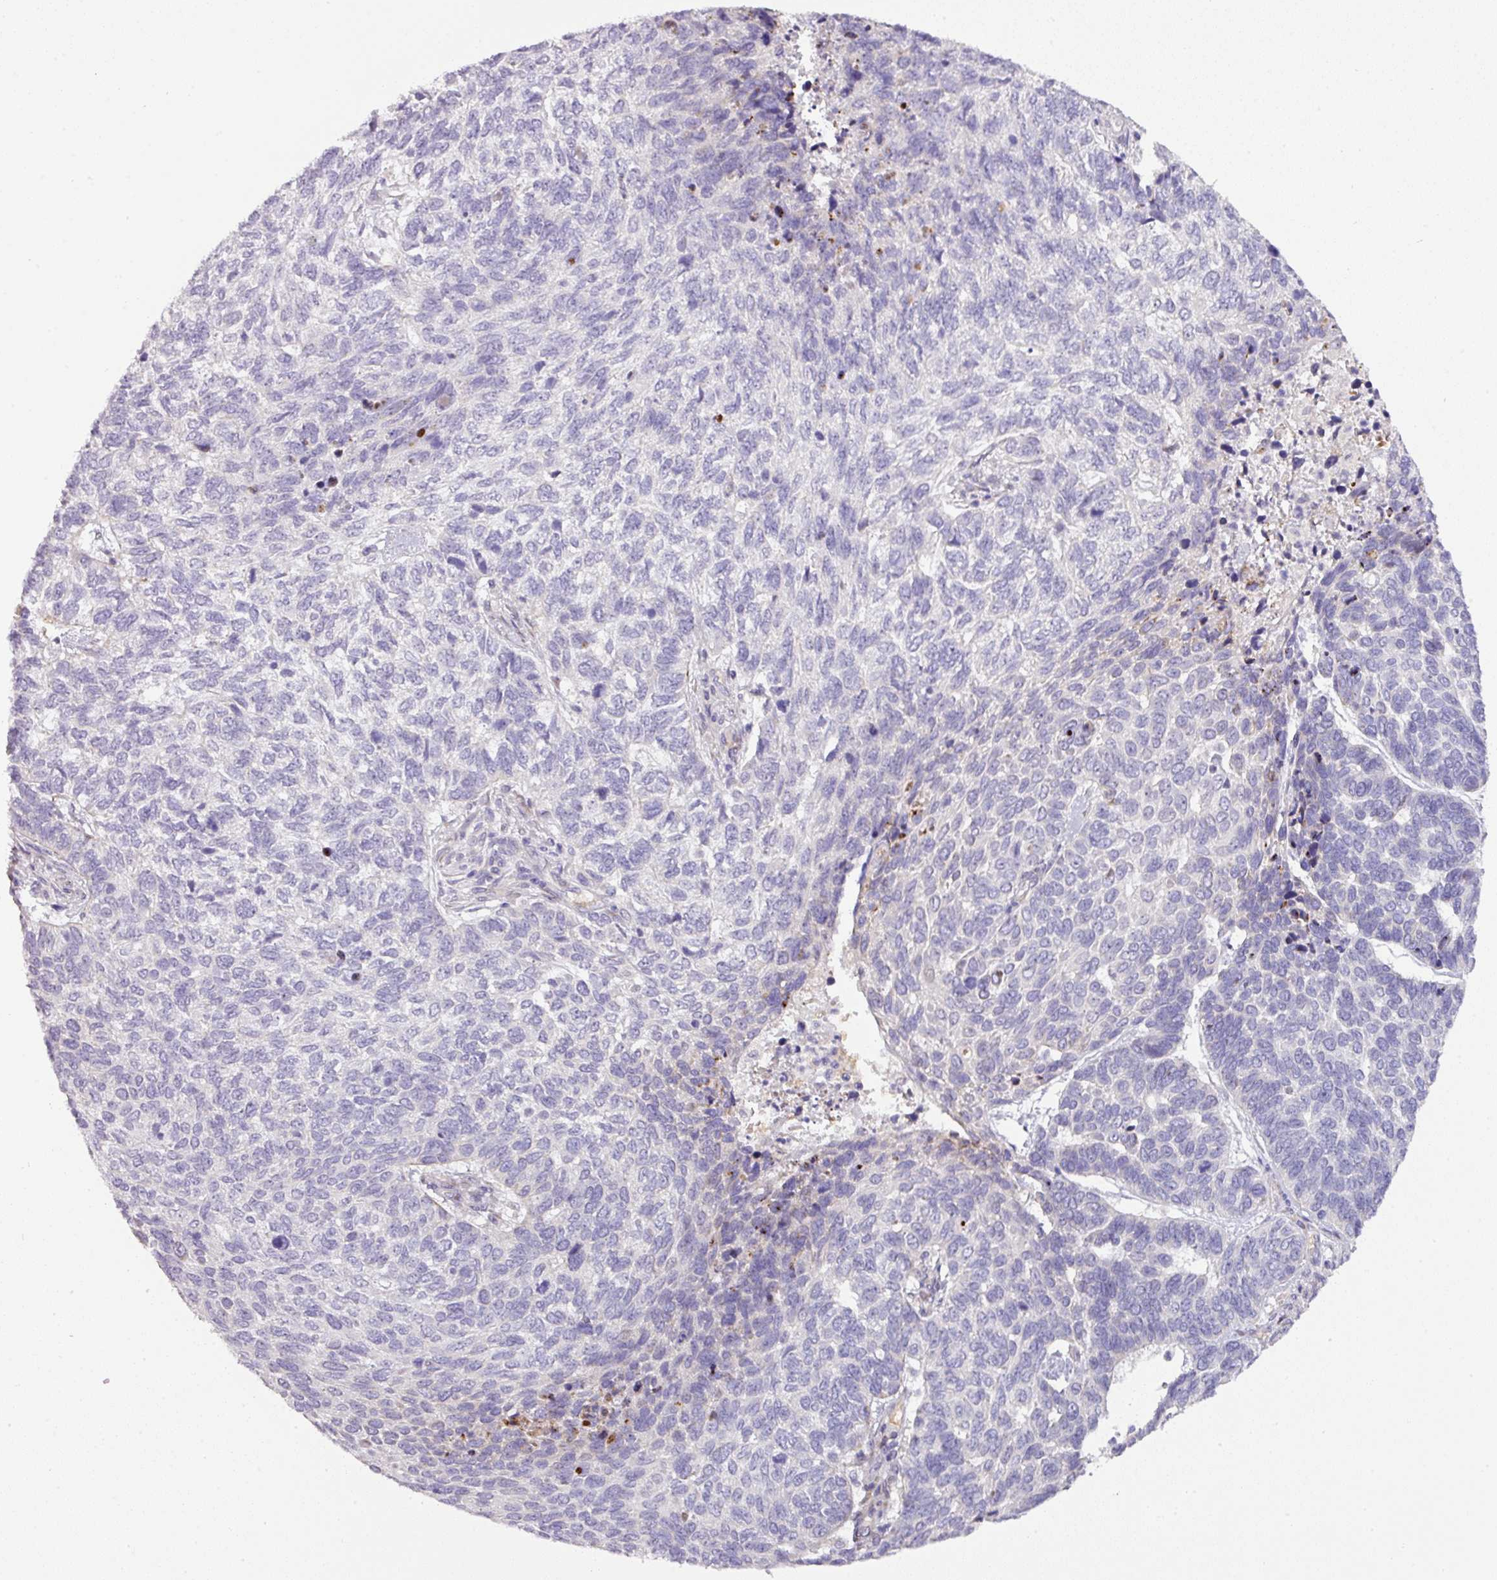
{"staining": {"intensity": "negative", "quantity": "none", "location": "none"}, "tissue": "skin cancer", "cell_type": "Tumor cells", "image_type": "cancer", "snomed": [{"axis": "morphology", "description": "Basal cell carcinoma"}, {"axis": "topography", "description": "Skin"}], "caption": "Immunohistochemistry (IHC) image of neoplastic tissue: skin cancer stained with DAB shows no significant protein positivity in tumor cells.", "gene": "ATP6V1F", "patient": {"sex": "female", "age": 65}}